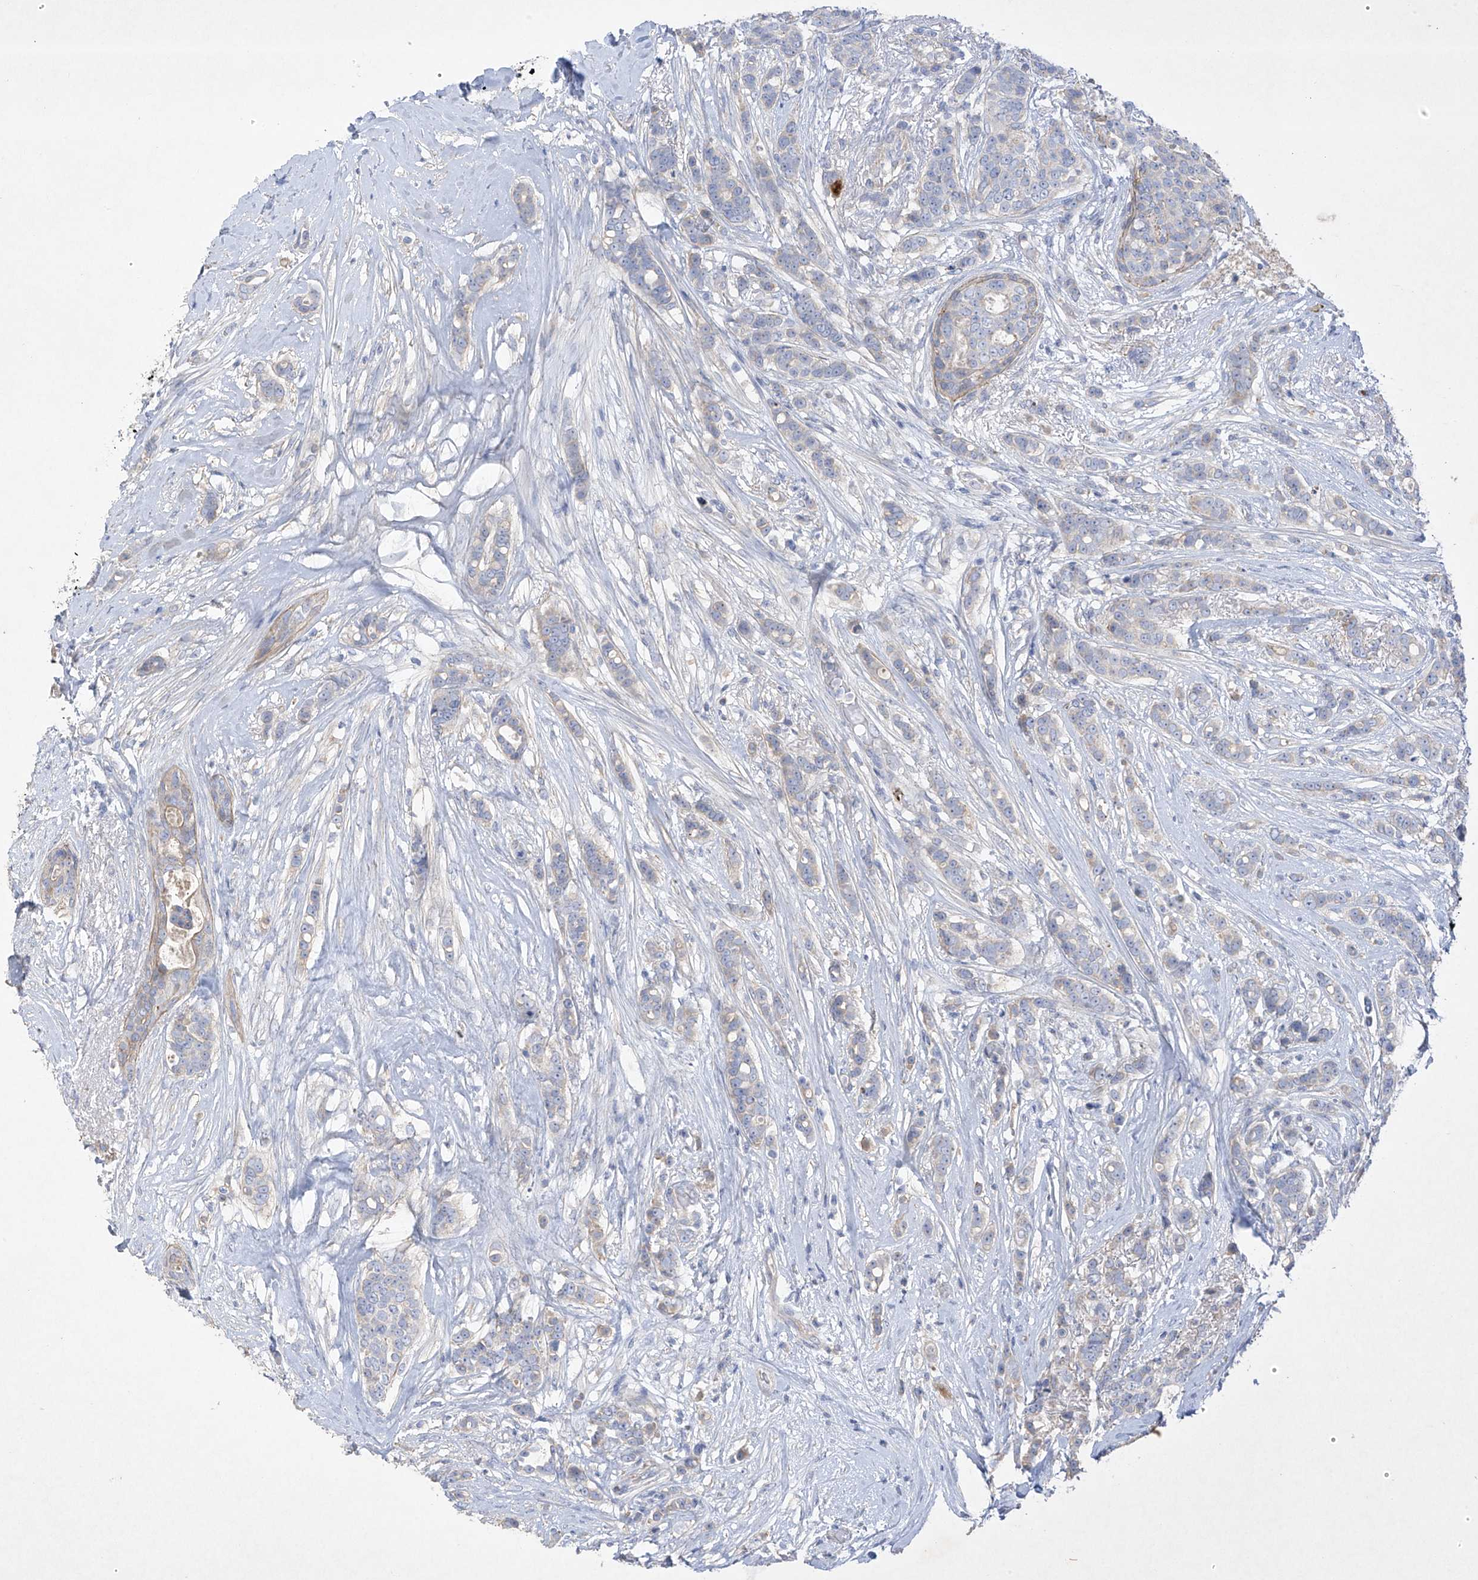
{"staining": {"intensity": "negative", "quantity": "none", "location": "none"}, "tissue": "breast cancer", "cell_type": "Tumor cells", "image_type": "cancer", "snomed": [{"axis": "morphology", "description": "Lobular carcinoma"}, {"axis": "topography", "description": "Breast"}], "caption": "IHC photomicrograph of human breast cancer stained for a protein (brown), which displays no staining in tumor cells.", "gene": "PRSS12", "patient": {"sex": "female", "age": 51}}